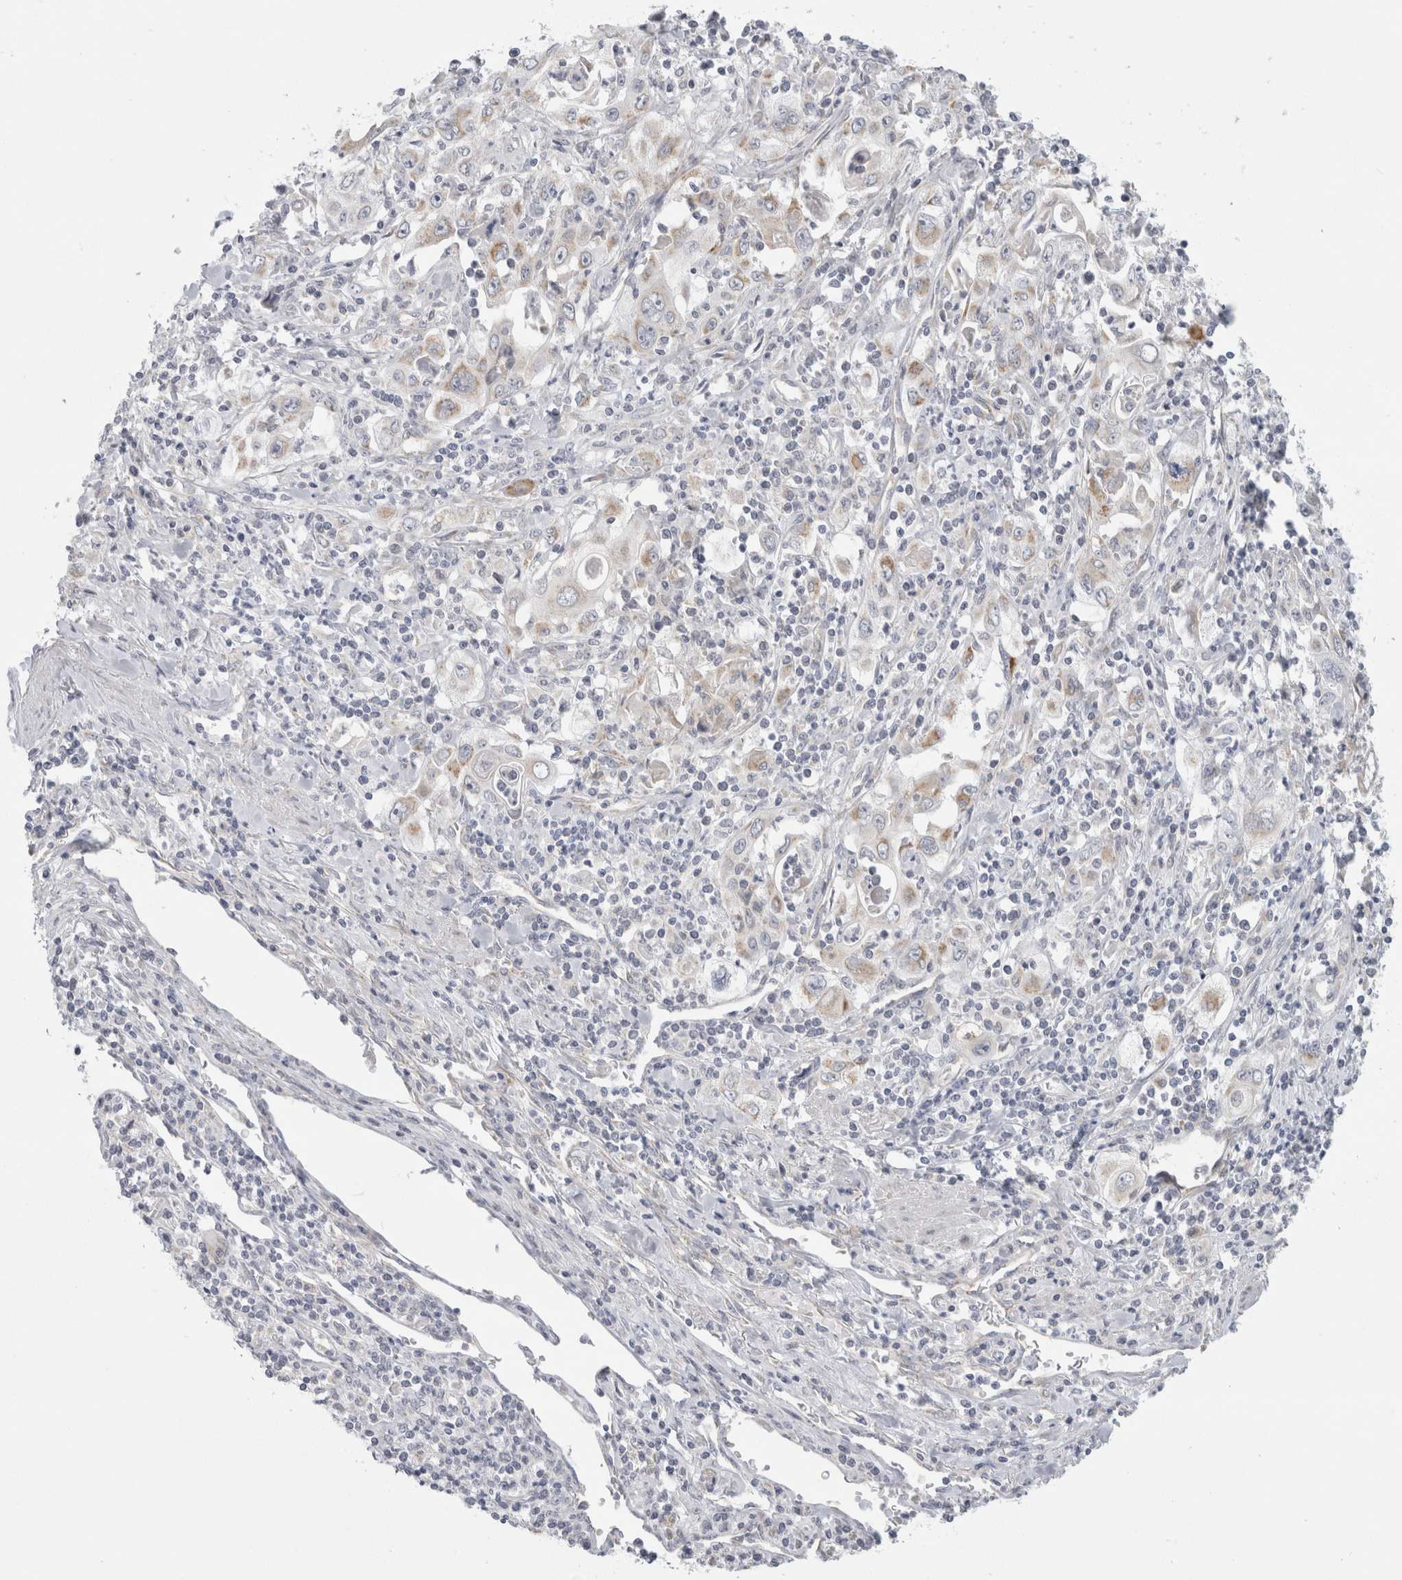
{"staining": {"intensity": "moderate", "quantity": "<25%", "location": "cytoplasmic/membranous"}, "tissue": "pancreatic cancer", "cell_type": "Tumor cells", "image_type": "cancer", "snomed": [{"axis": "morphology", "description": "Adenocarcinoma, NOS"}, {"axis": "topography", "description": "Pancreas"}], "caption": "Protein expression analysis of human adenocarcinoma (pancreatic) reveals moderate cytoplasmic/membranous expression in approximately <25% of tumor cells.", "gene": "FAHD1", "patient": {"sex": "male", "age": 70}}